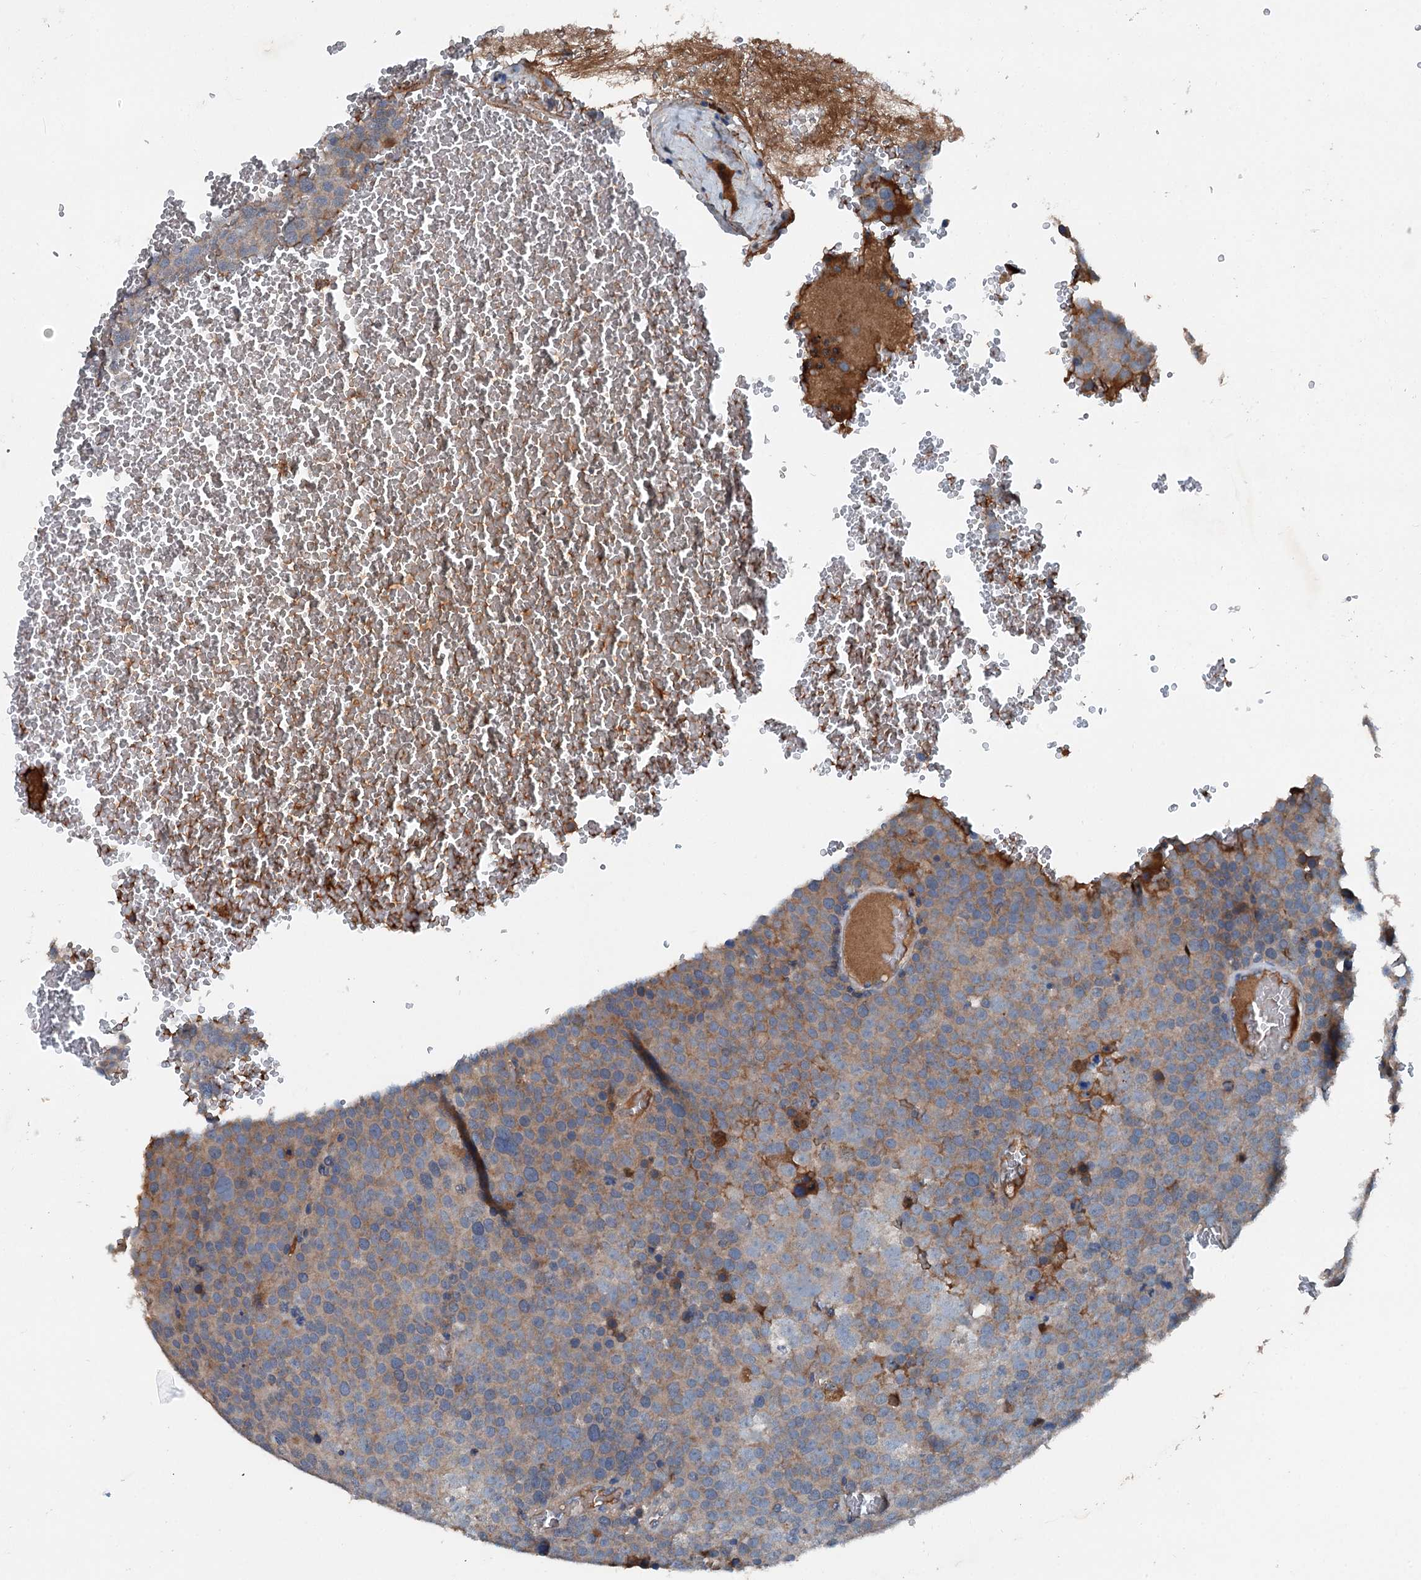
{"staining": {"intensity": "weak", "quantity": "25%-75%", "location": "cytoplasmic/membranous"}, "tissue": "testis cancer", "cell_type": "Tumor cells", "image_type": "cancer", "snomed": [{"axis": "morphology", "description": "Seminoma, NOS"}, {"axis": "topography", "description": "Testis"}], "caption": "IHC micrograph of neoplastic tissue: human testis seminoma stained using IHC exhibits low levels of weak protein expression localized specifically in the cytoplasmic/membranous of tumor cells, appearing as a cytoplasmic/membranous brown color.", "gene": "PDSS1", "patient": {"sex": "male", "age": 71}}